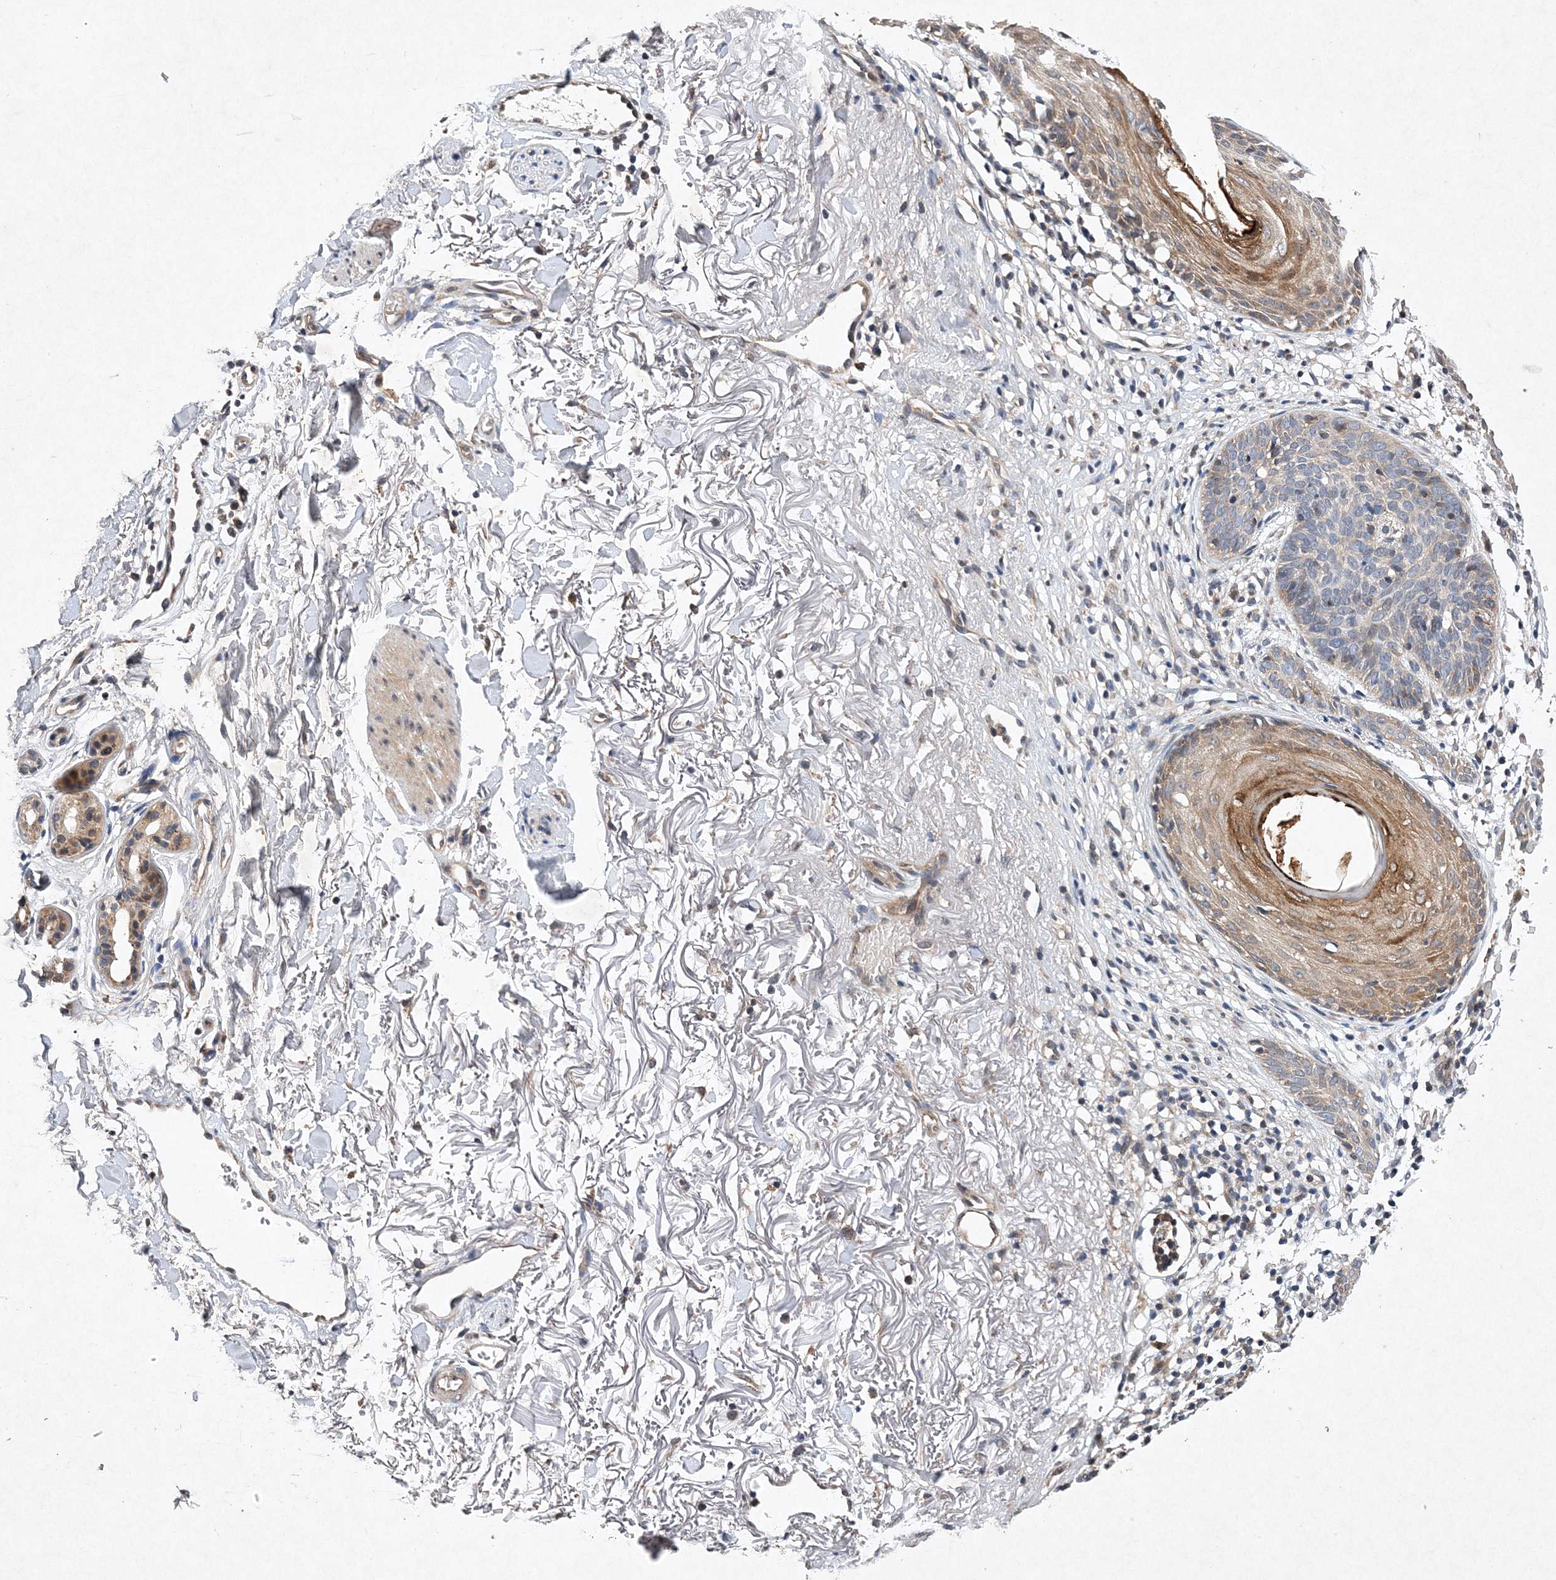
{"staining": {"intensity": "negative", "quantity": "none", "location": "none"}, "tissue": "skin cancer", "cell_type": "Tumor cells", "image_type": "cancer", "snomed": [{"axis": "morphology", "description": "Normal tissue, NOS"}, {"axis": "morphology", "description": "Basal cell carcinoma"}, {"axis": "topography", "description": "Skin"}], "caption": "Tumor cells are negative for protein expression in human skin basal cell carcinoma. (Stains: DAB IHC with hematoxylin counter stain, Microscopy: brightfield microscopy at high magnification).", "gene": "PROSER1", "patient": {"sex": "female", "age": 70}}